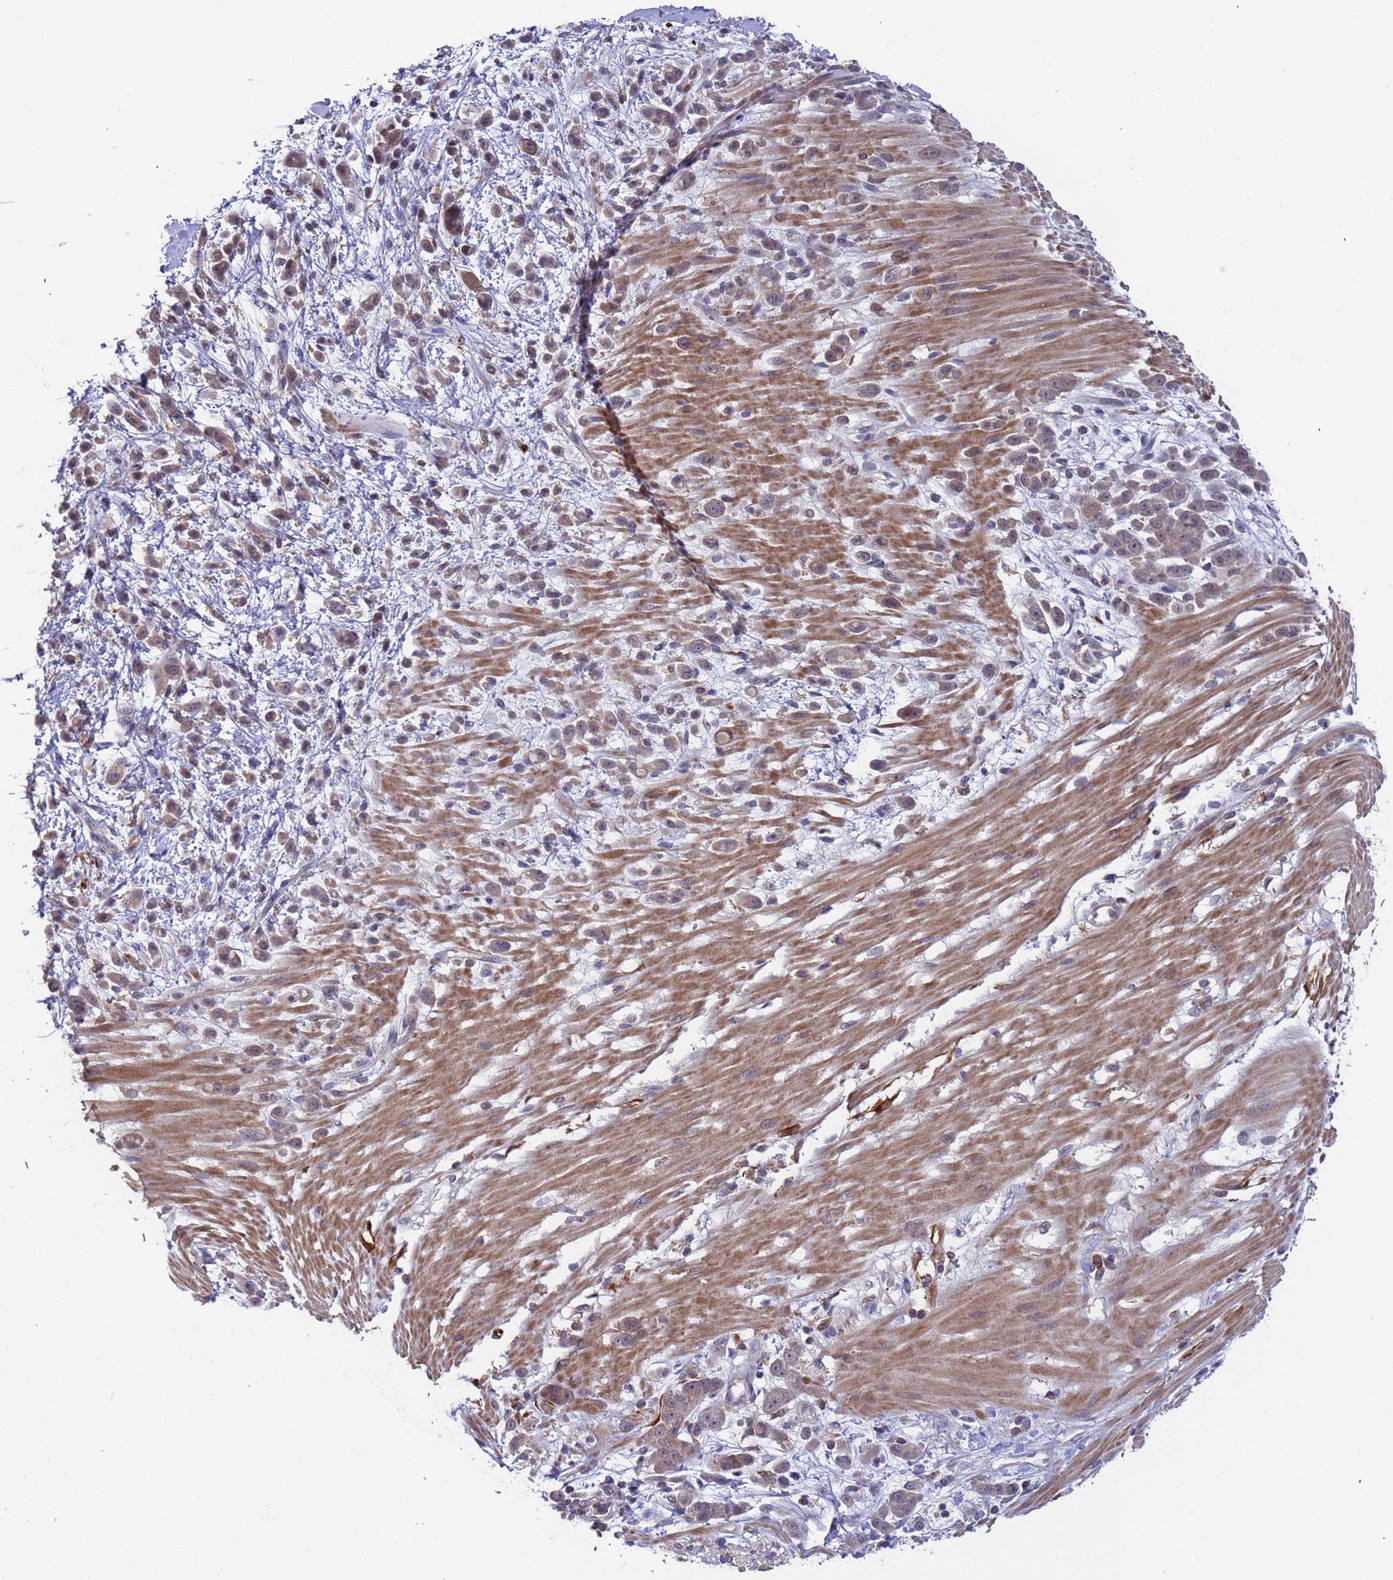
{"staining": {"intensity": "weak", "quantity": ">75%", "location": "cytoplasmic/membranous"}, "tissue": "pancreatic cancer", "cell_type": "Tumor cells", "image_type": "cancer", "snomed": [{"axis": "morphology", "description": "Normal tissue, NOS"}, {"axis": "morphology", "description": "Adenocarcinoma, NOS"}, {"axis": "topography", "description": "Pancreas"}], "caption": "This is a histology image of immunohistochemistry staining of adenocarcinoma (pancreatic), which shows weak positivity in the cytoplasmic/membranous of tumor cells.", "gene": "AMPD3", "patient": {"sex": "female", "age": 64}}